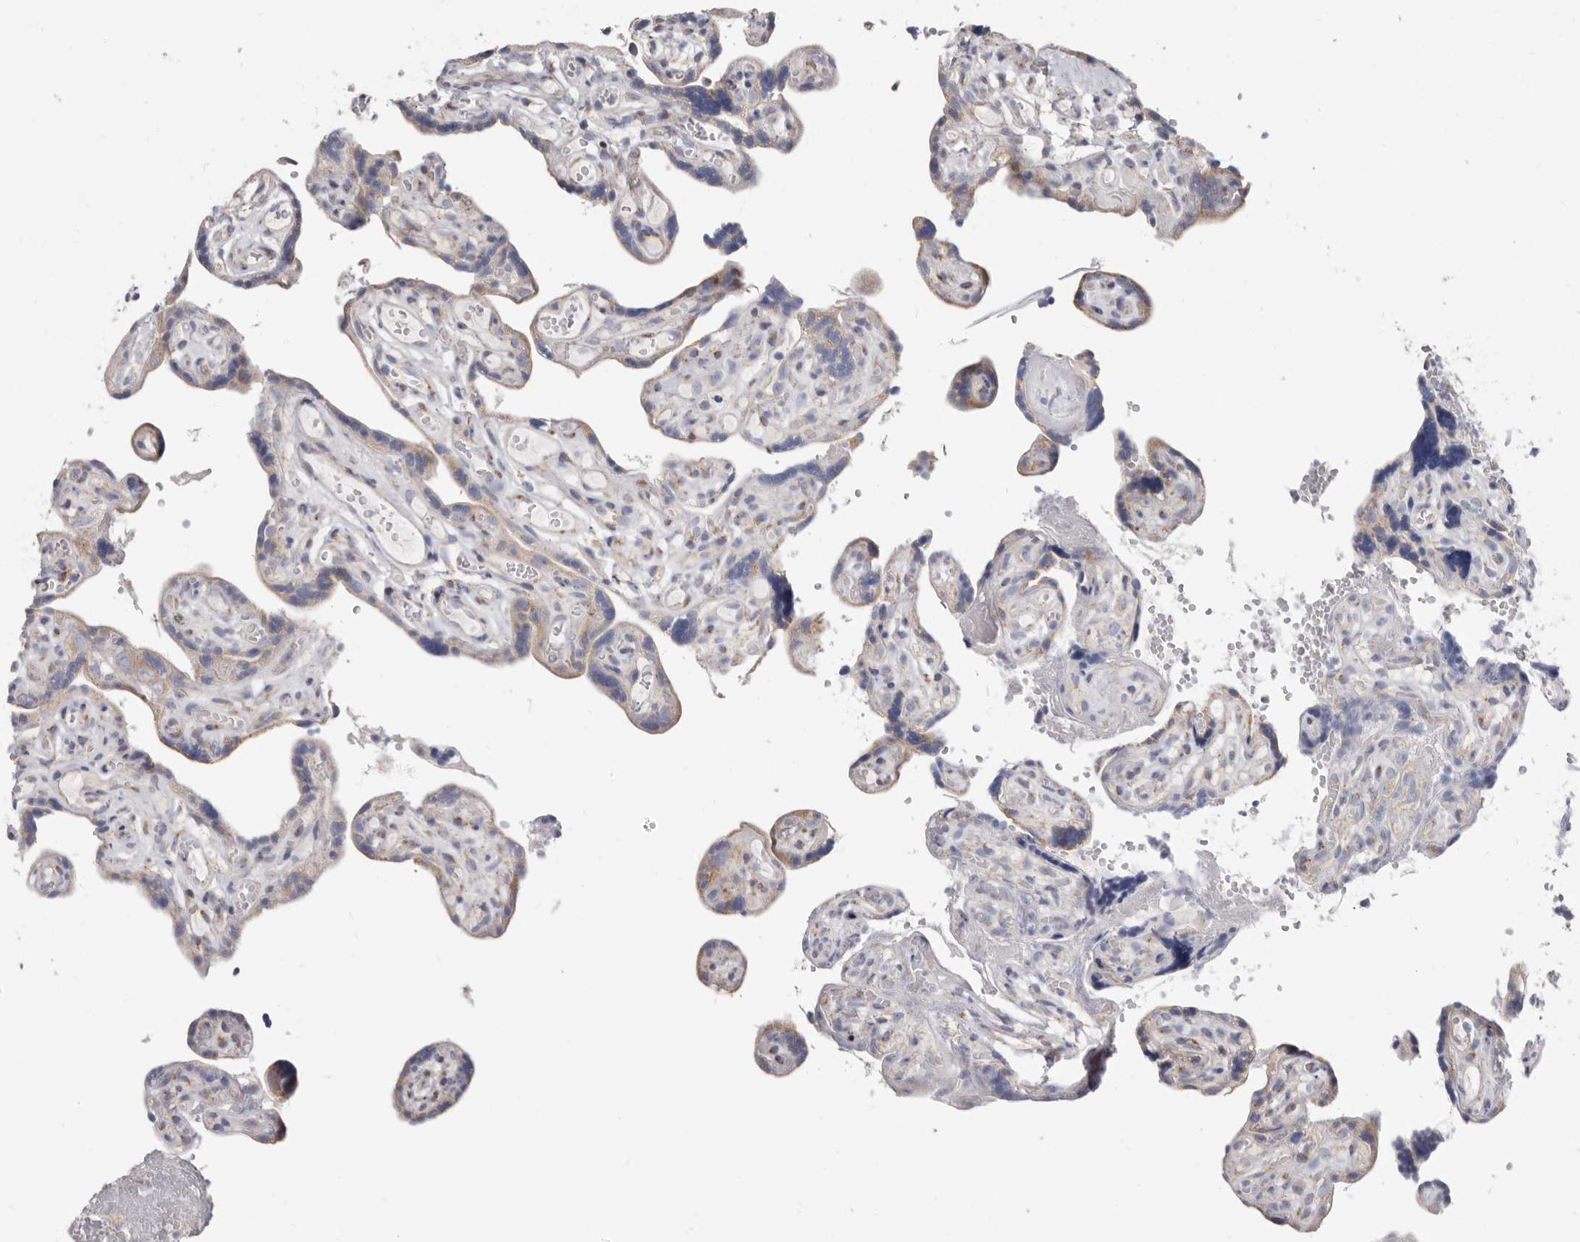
{"staining": {"intensity": "weak", "quantity": "<25%", "location": "cytoplasmic/membranous"}, "tissue": "placenta", "cell_type": "Decidual cells", "image_type": "normal", "snomed": [{"axis": "morphology", "description": "Normal tissue, NOS"}, {"axis": "topography", "description": "Placenta"}], "caption": "A high-resolution micrograph shows immunohistochemistry (IHC) staining of unremarkable placenta, which shows no significant positivity in decidual cells.", "gene": "RSPO2", "patient": {"sex": "female", "age": 30}}